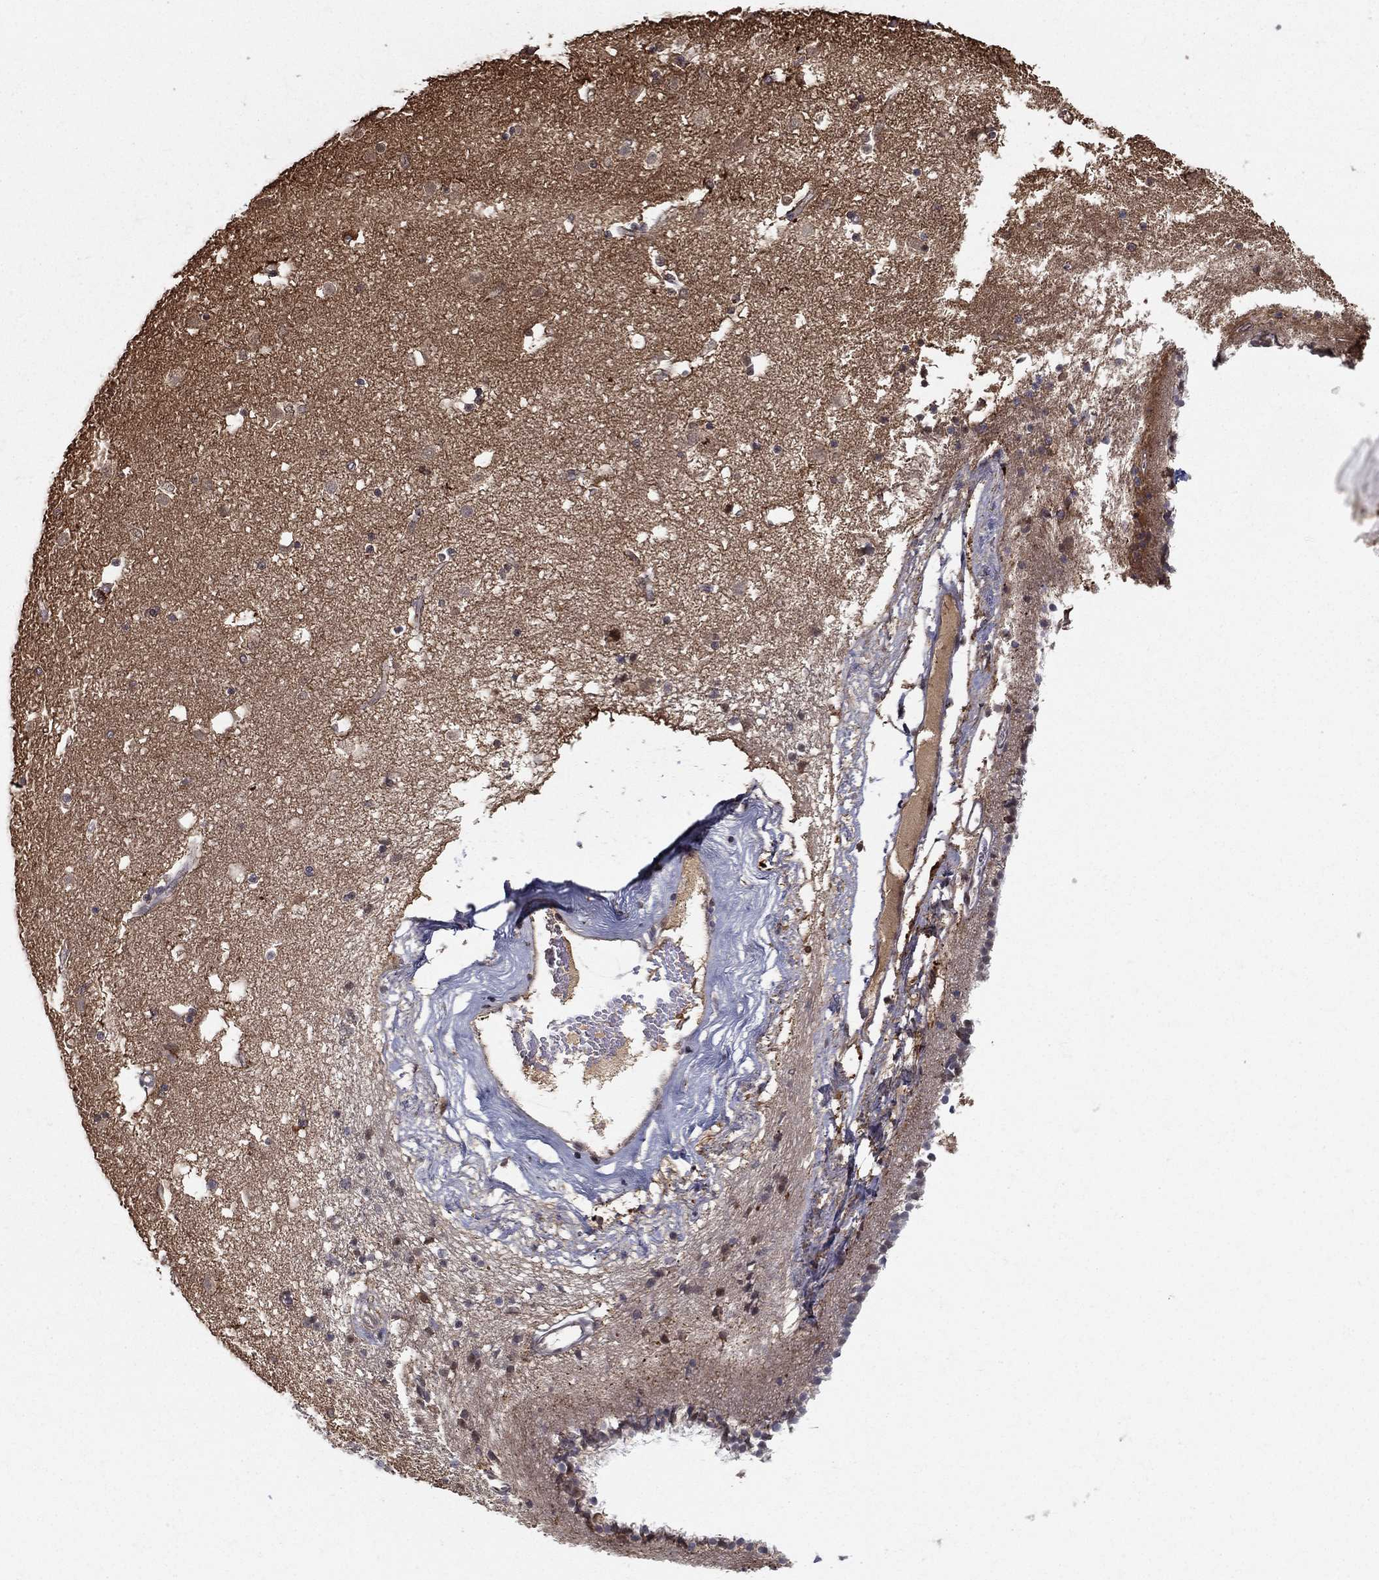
{"staining": {"intensity": "moderate", "quantity": "<25%", "location": "nuclear"}, "tissue": "caudate", "cell_type": "Glial cells", "image_type": "normal", "snomed": [{"axis": "morphology", "description": "Normal tissue, NOS"}, {"axis": "topography", "description": "Lateral ventricle wall"}], "caption": "An immunohistochemistry histopathology image of benign tissue is shown. Protein staining in brown highlights moderate nuclear positivity in caudate within glial cells.", "gene": "SLC6A6", "patient": {"sex": "female", "age": 71}}